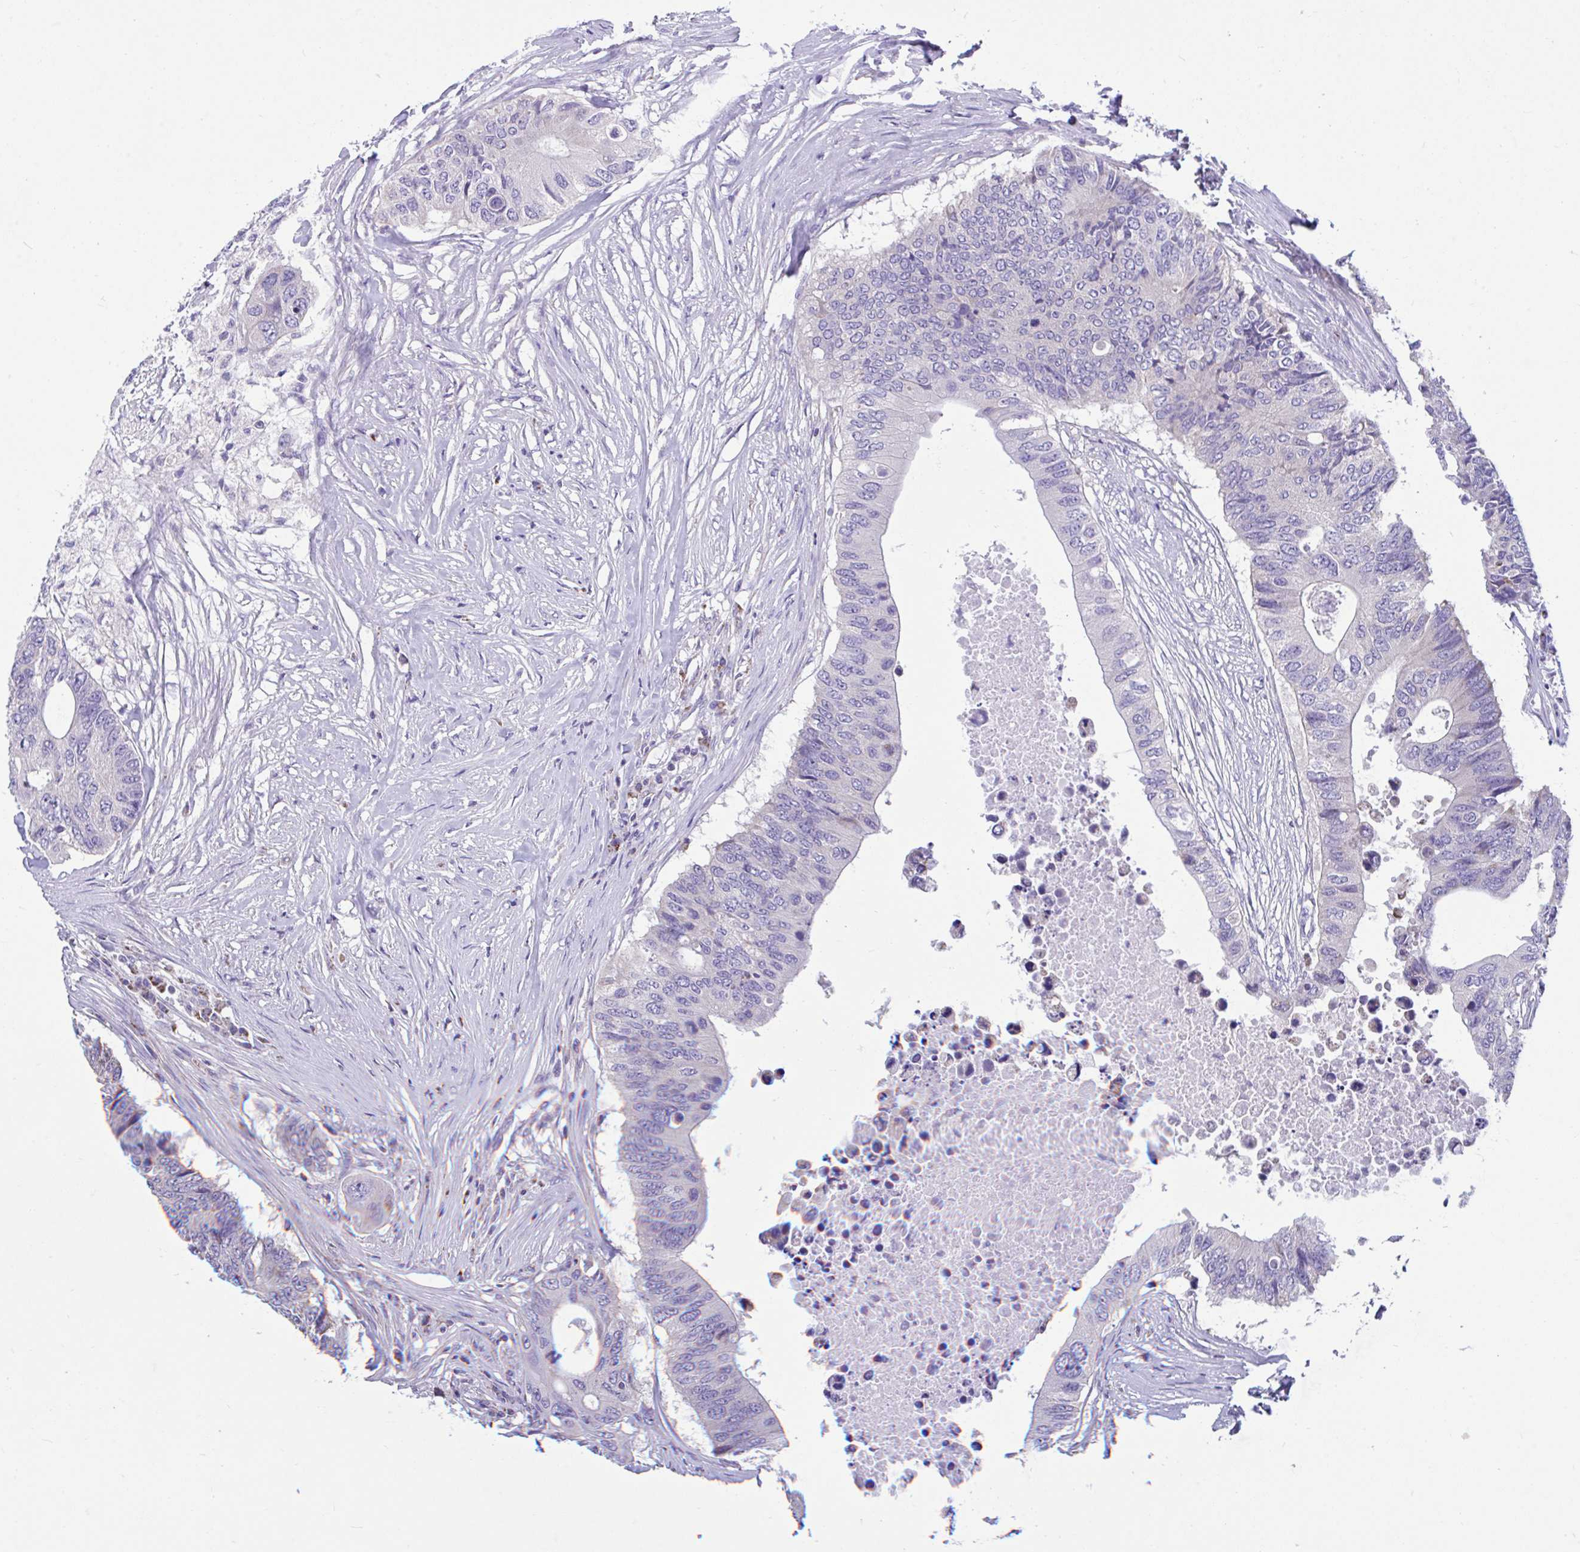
{"staining": {"intensity": "negative", "quantity": "none", "location": "none"}, "tissue": "colorectal cancer", "cell_type": "Tumor cells", "image_type": "cancer", "snomed": [{"axis": "morphology", "description": "Adenocarcinoma, NOS"}, {"axis": "topography", "description": "Colon"}], "caption": "High magnification brightfield microscopy of adenocarcinoma (colorectal) stained with DAB (brown) and counterstained with hematoxylin (blue): tumor cells show no significant expression.", "gene": "OR13A1", "patient": {"sex": "male", "age": 71}}